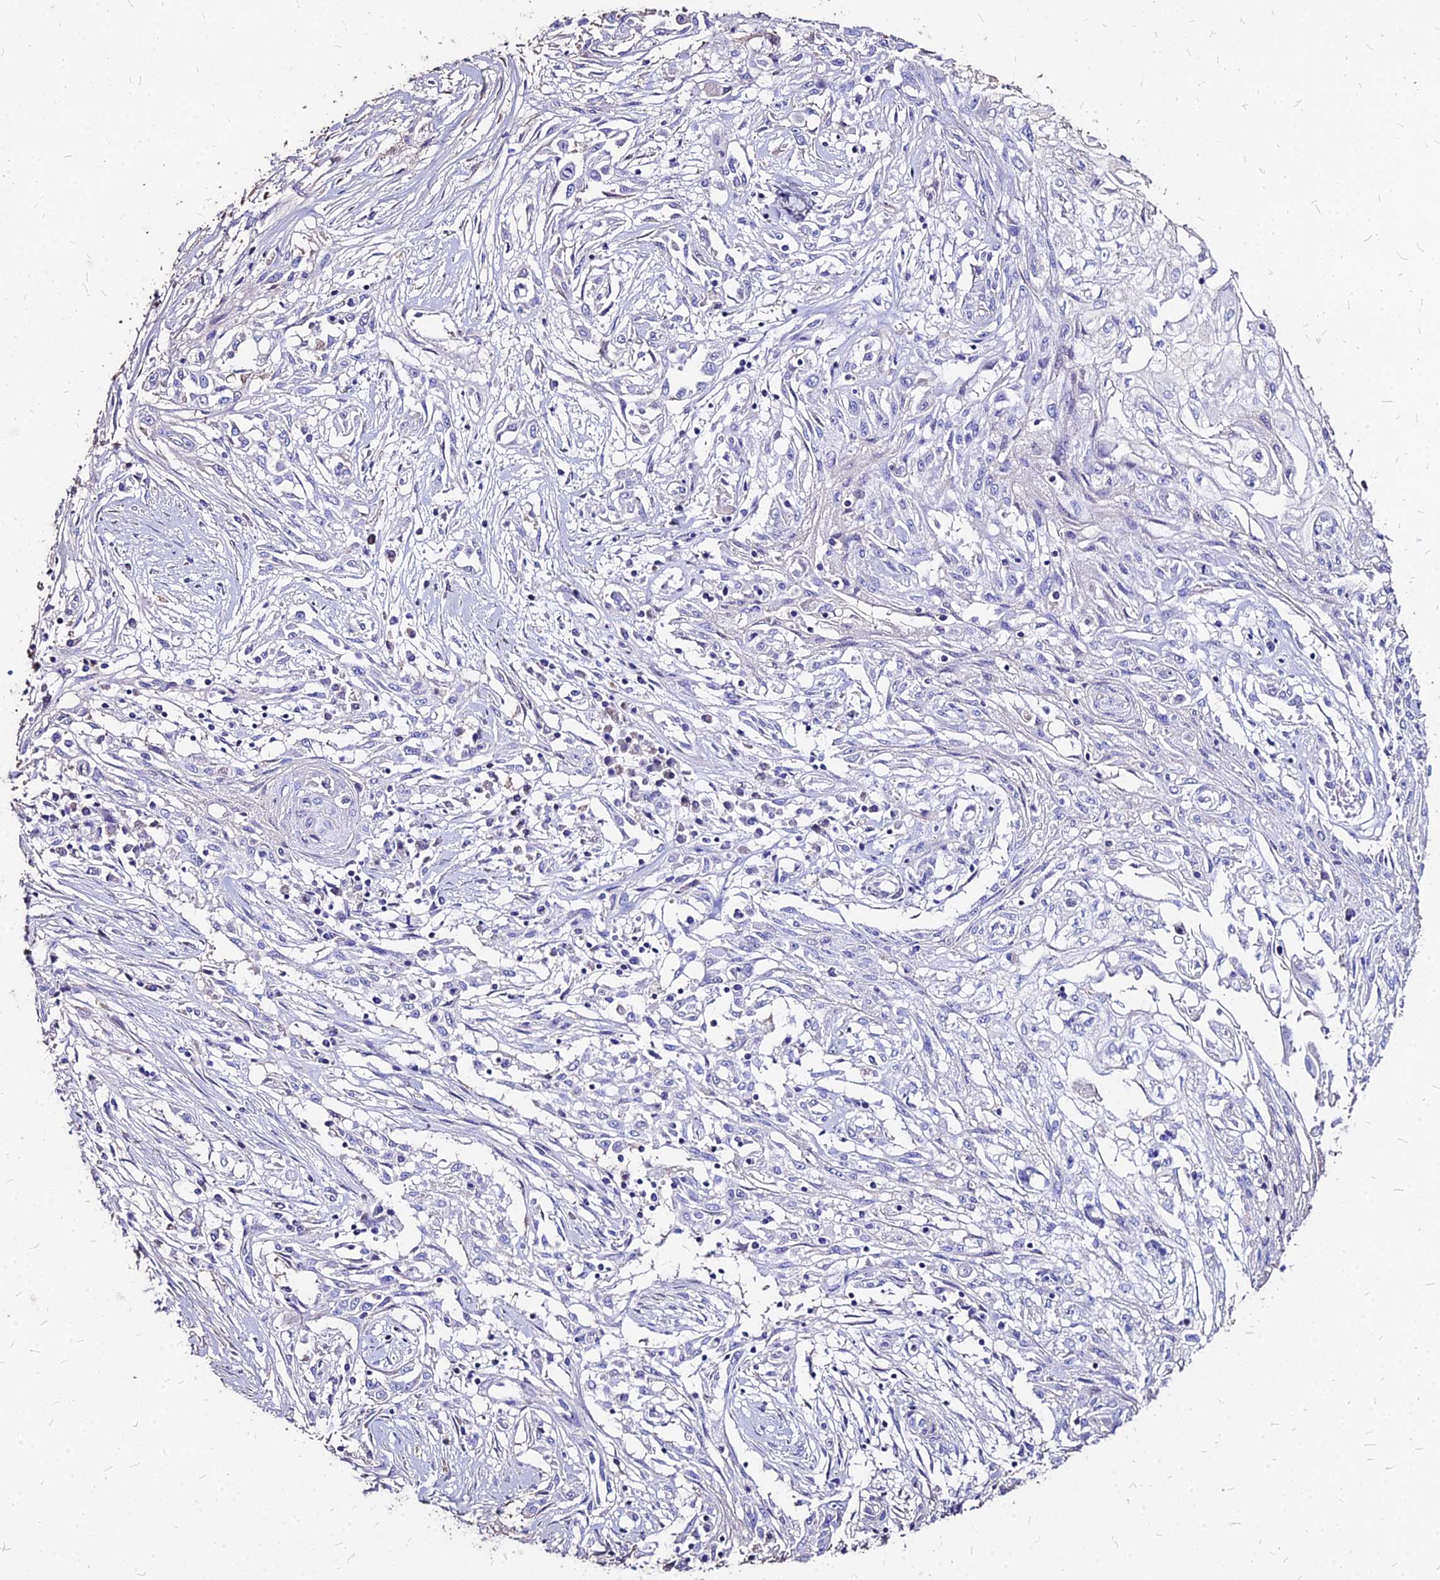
{"staining": {"intensity": "negative", "quantity": "none", "location": "none"}, "tissue": "skin cancer", "cell_type": "Tumor cells", "image_type": "cancer", "snomed": [{"axis": "morphology", "description": "Squamous cell carcinoma, NOS"}, {"axis": "morphology", "description": "Squamous cell carcinoma, metastatic, NOS"}, {"axis": "topography", "description": "Skin"}, {"axis": "topography", "description": "Lymph node"}], "caption": "Skin squamous cell carcinoma was stained to show a protein in brown. There is no significant staining in tumor cells.", "gene": "NME5", "patient": {"sex": "male", "age": 75}}